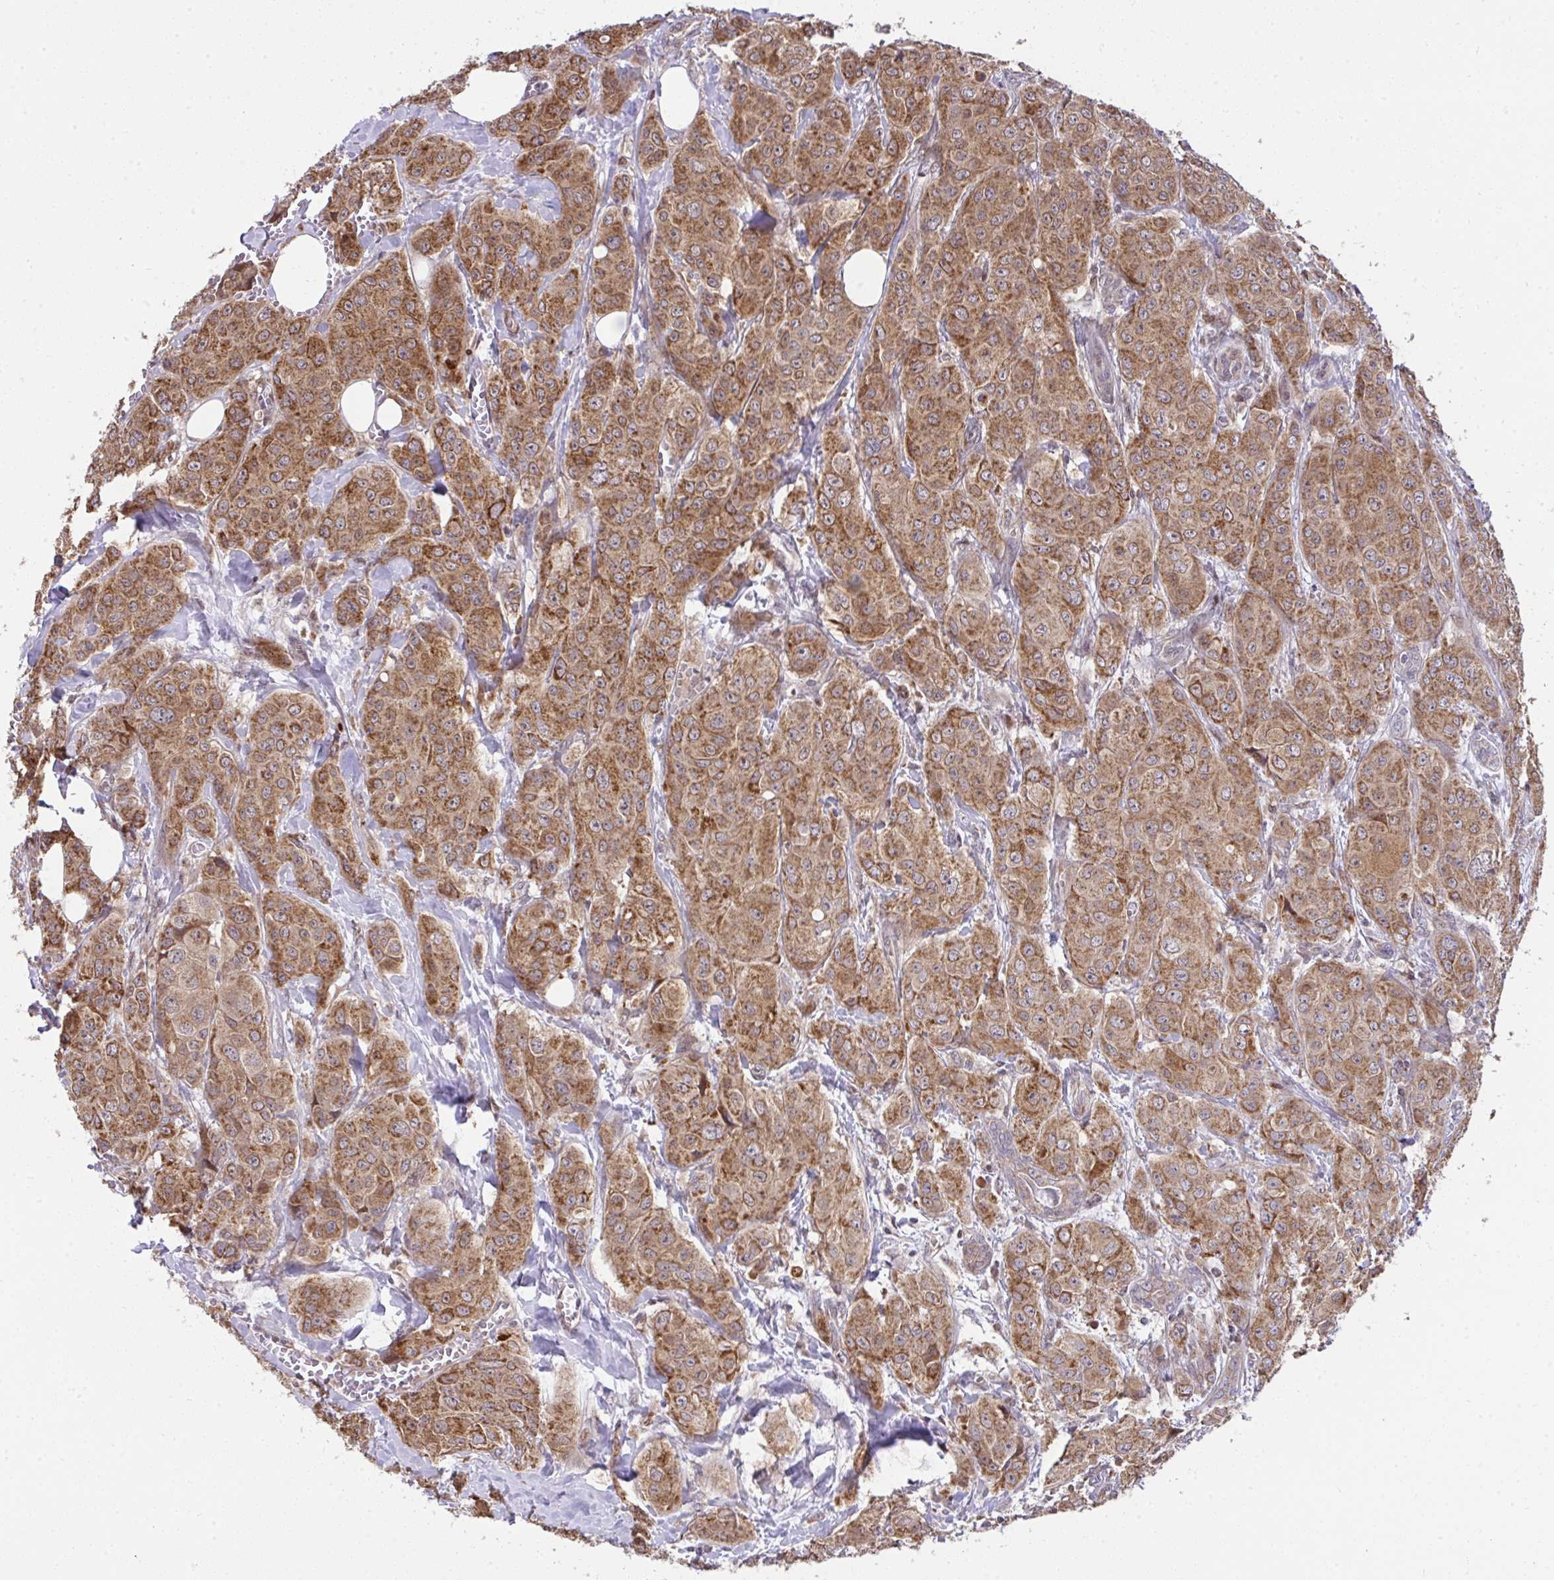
{"staining": {"intensity": "strong", "quantity": ">75%", "location": "cytoplasmic/membranous"}, "tissue": "breast cancer", "cell_type": "Tumor cells", "image_type": "cancer", "snomed": [{"axis": "morphology", "description": "Duct carcinoma"}, {"axis": "topography", "description": "Breast"}], "caption": "This is an image of immunohistochemistry staining of intraductal carcinoma (breast), which shows strong positivity in the cytoplasmic/membranous of tumor cells.", "gene": "RDH14", "patient": {"sex": "female", "age": 43}}